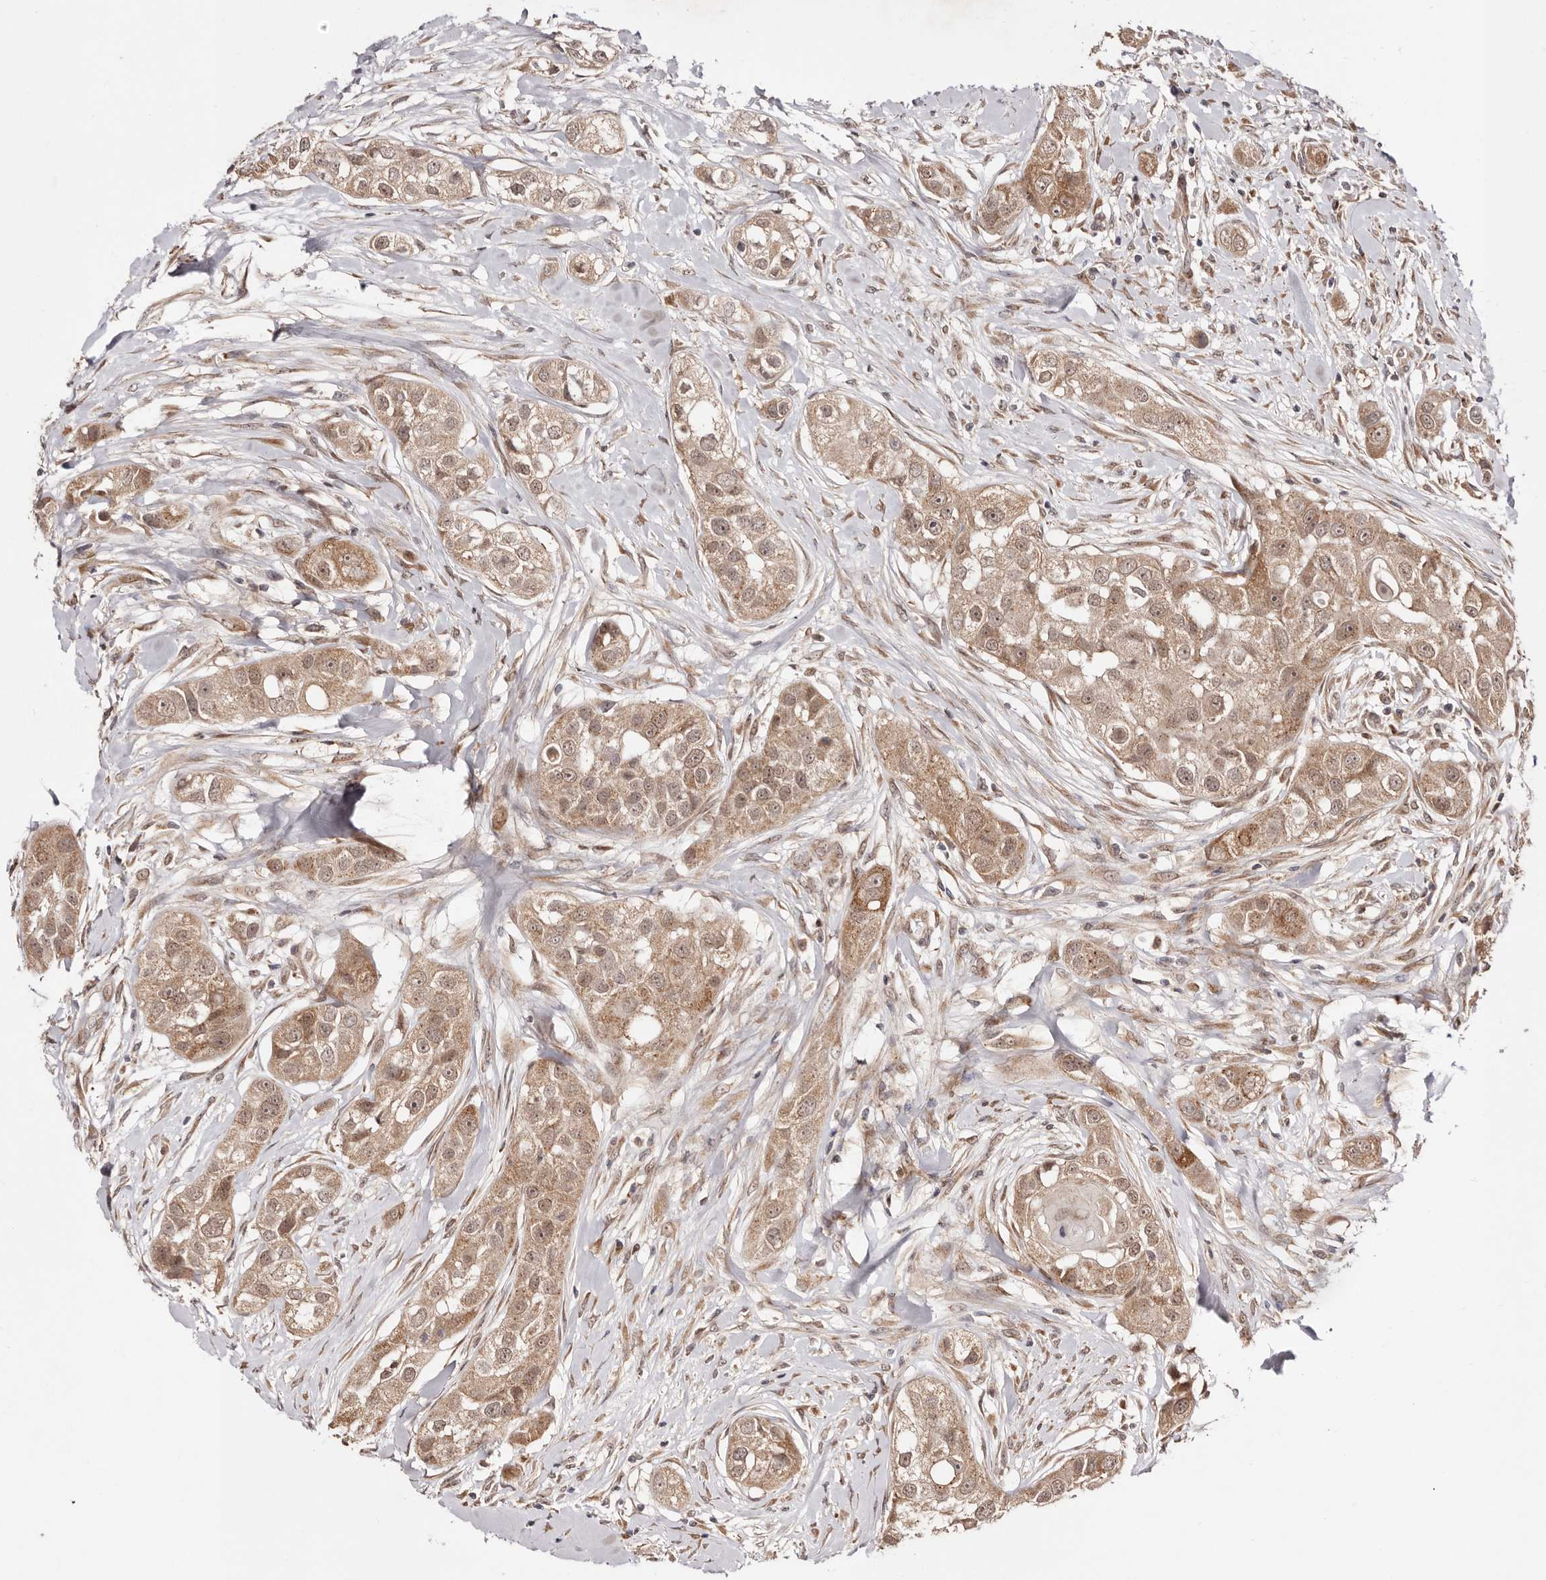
{"staining": {"intensity": "moderate", "quantity": ">75%", "location": "cytoplasmic/membranous,nuclear"}, "tissue": "head and neck cancer", "cell_type": "Tumor cells", "image_type": "cancer", "snomed": [{"axis": "morphology", "description": "Normal tissue, NOS"}, {"axis": "morphology", "description": "Squamous cell carcinoma, NOS"}, {"axis": "topography", "description": "Skeletal muscle"}, {"axis": "topography", "description": "Head-Neck"}], "caption": "Squamous cell carcinoma (head and neck) stained for a protein demonstrates moderate cytoplasmic/membranous and nuclear positivity in tumor cells. The protein is stained brown, and the nuclei are stained in blue (DAB (3,3'-diaminobenzidine) IHC with brightfield microscopy, high magnification).", "gene": "EGR3", "patient": {"sex": "male", "age": 51}}